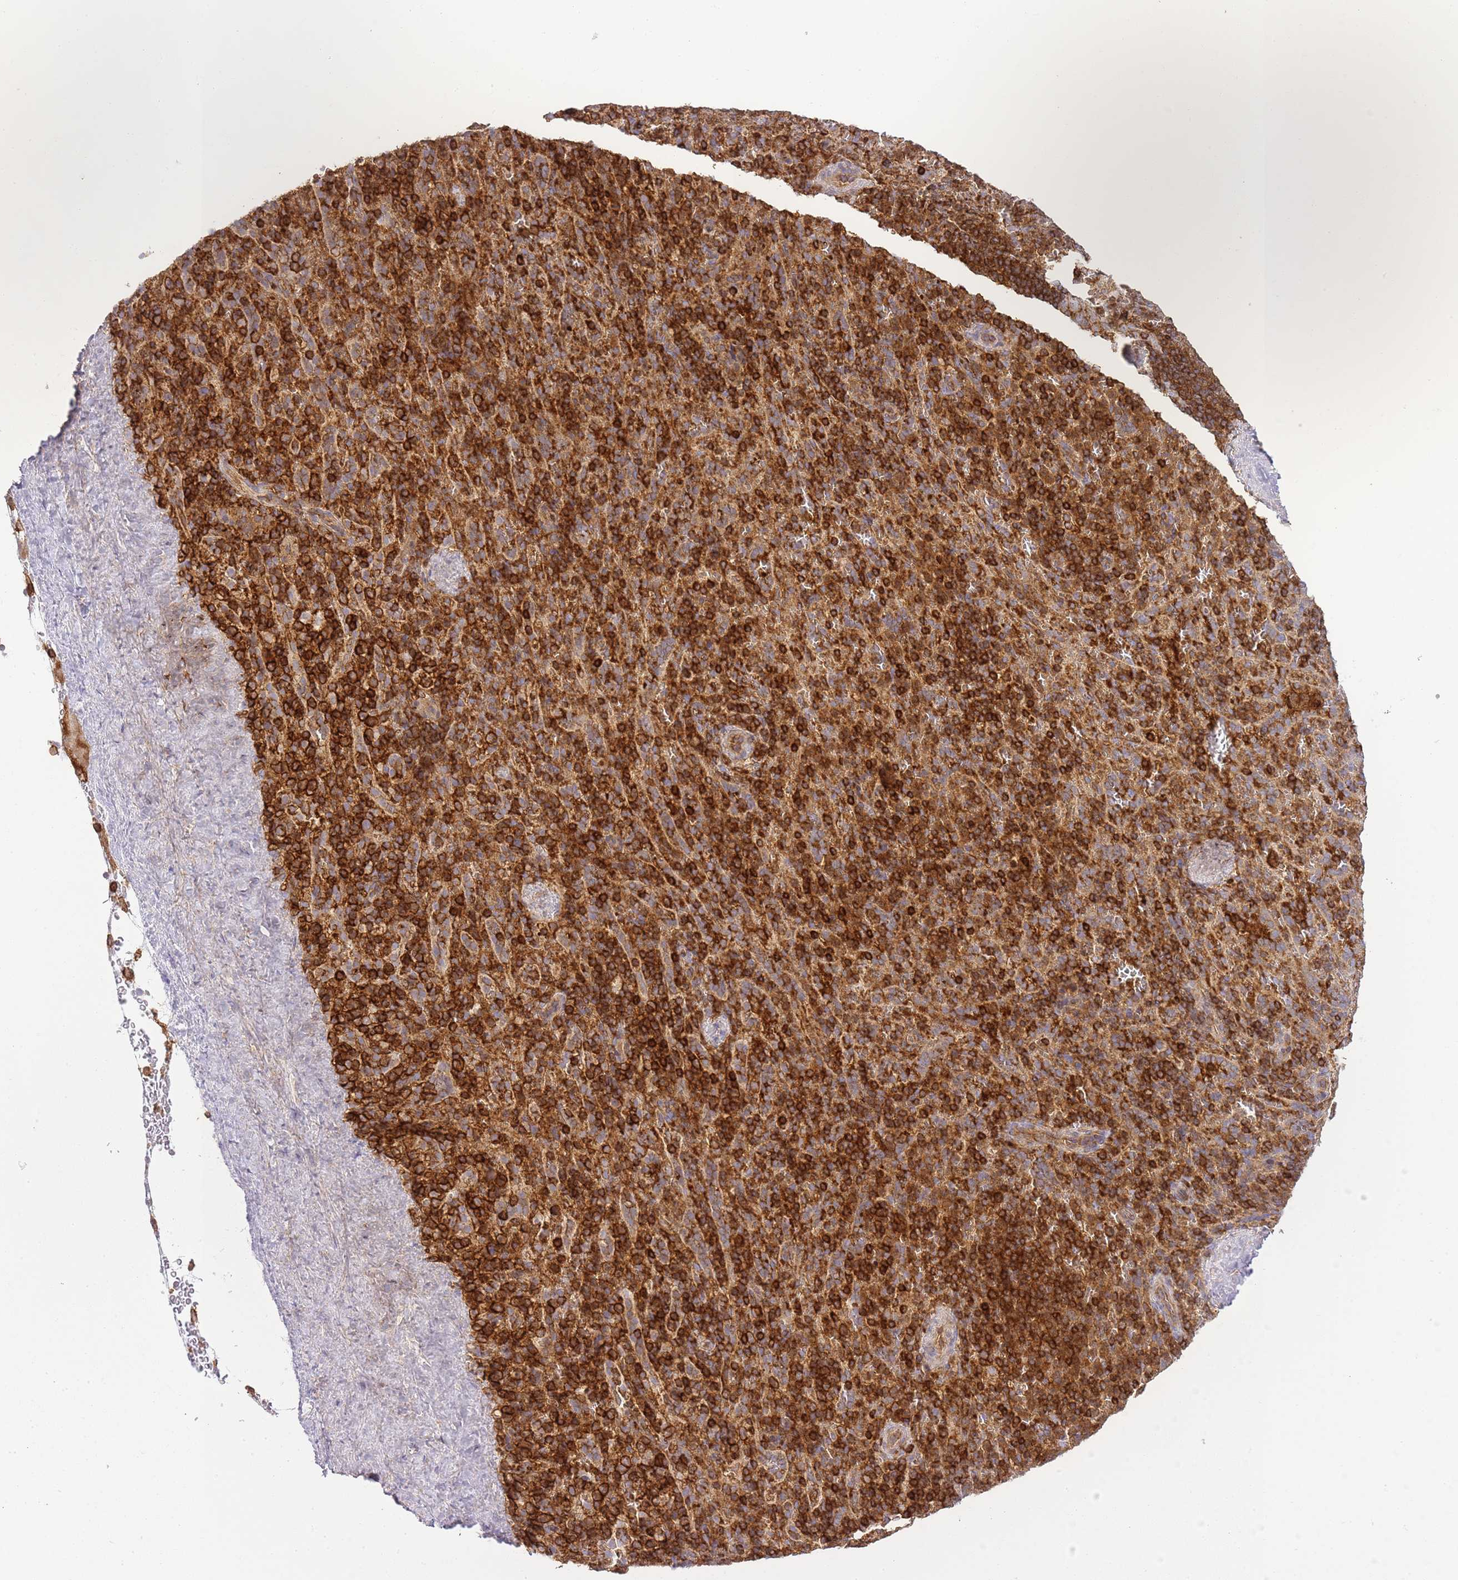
{"staining": {"intensity": "strong", "quantity": ">75%", "location": "cytoplasmic/membranous"}, "tissue": "spleen", "cell_type": "Cells in red pulp", "image_type": "normal", "snomed": [{"axis": "morphology", "description": "Normal tissue, NOS"}, {"axis": "topography", "description": "Spleen"}], "caption": "The photomicrograph shows staining of unremarkable spleen, revealing strong cytoplasmic/membranous protein staining (brown color) within cells in red pulp. (Stains: DAB (3,3'-diaminobenzidine) in brown, nuclei in blue, Microscopy: brightfield microscopy at high magnification).", "gene": "MSN", "patient": {"sex": "female", "age": 21}}